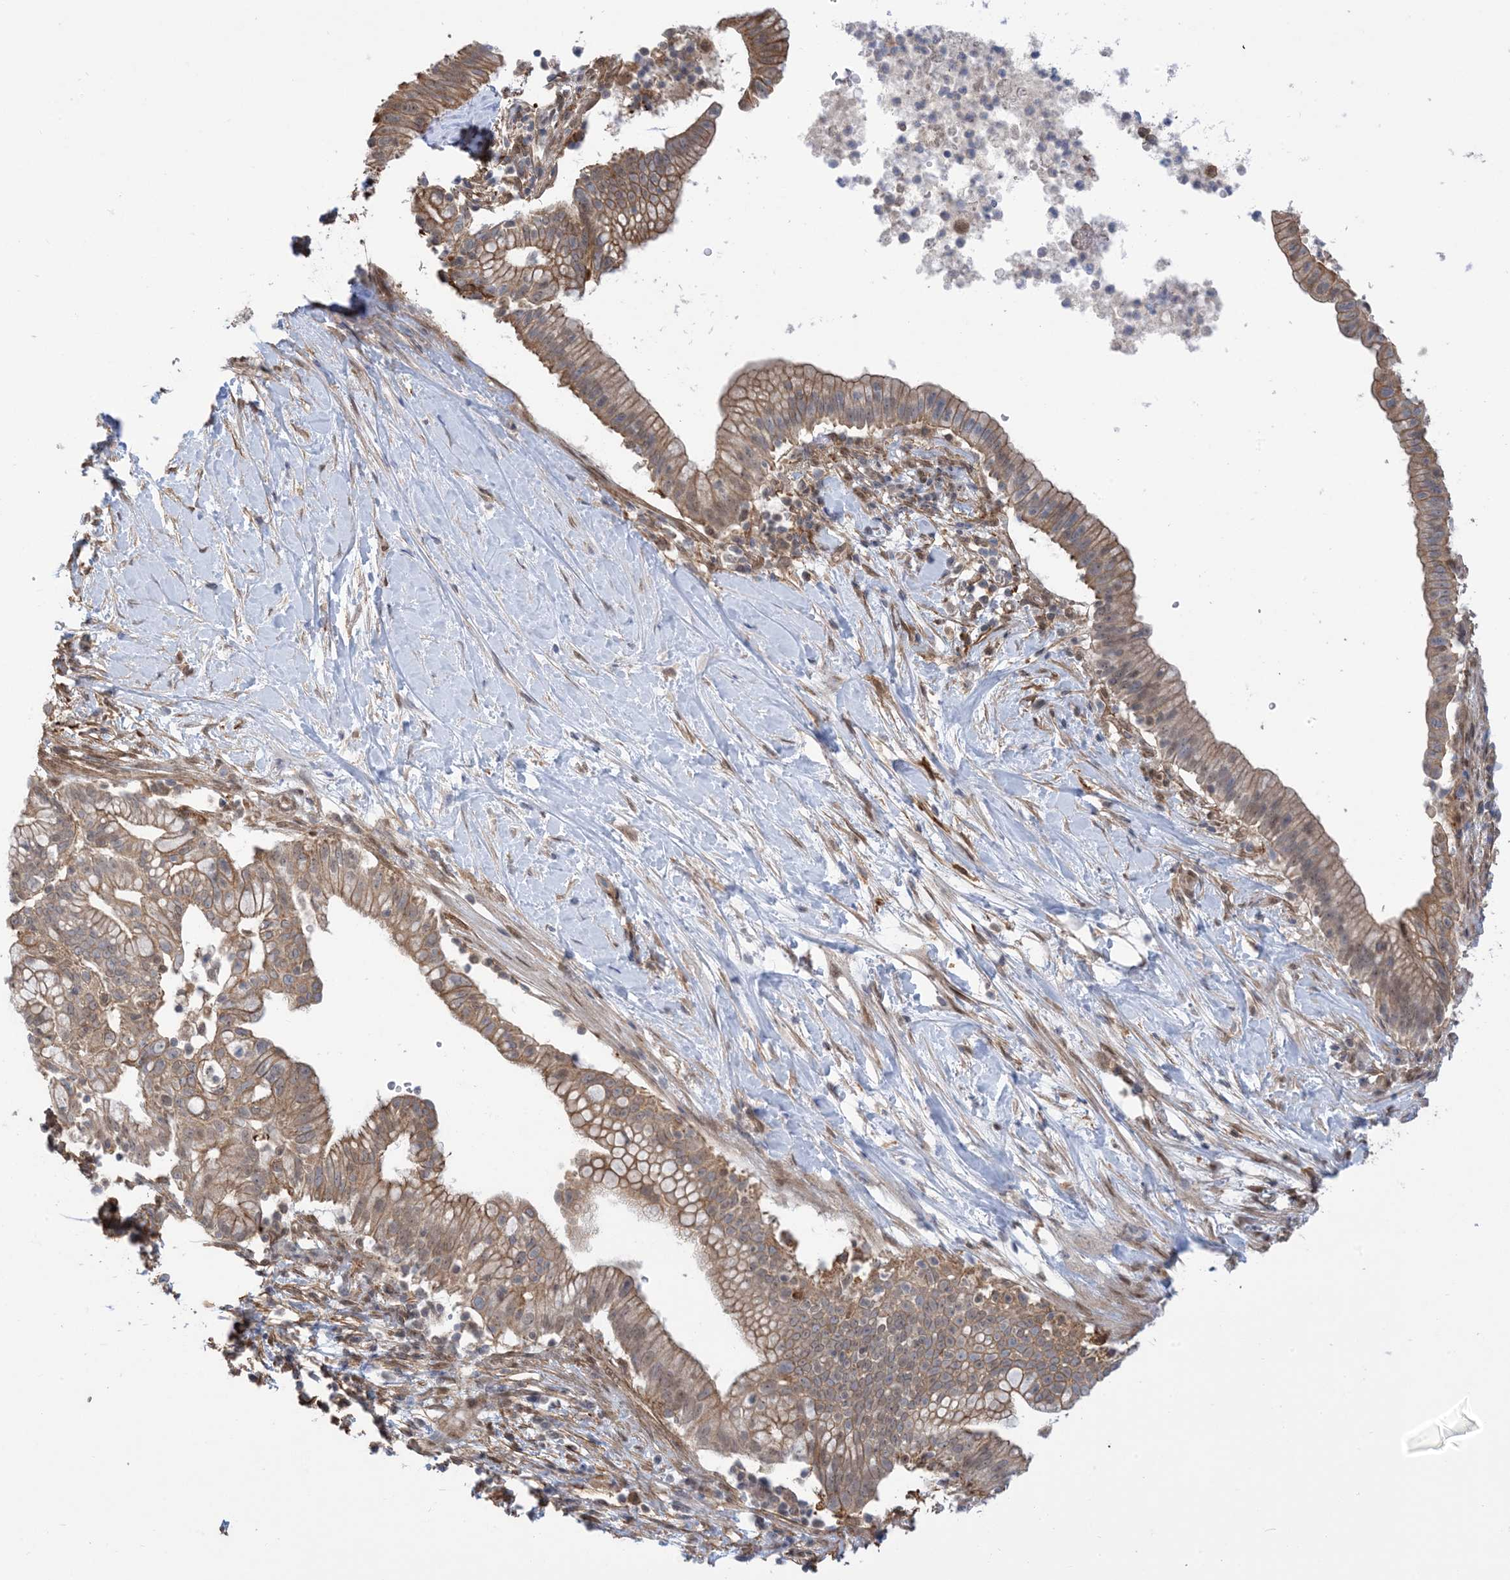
{"staining": {"intensity": "moderate", "quantity": ">75%", "location": "cytoplasmic/membranous"}, "tissue": "pancreatic cancer", "cell_type": "Tumor cells", "image_type": "cancer", "snomed": [{"axis": "morphology", "description": "Adenocarcinoma, NOS"}, {"axis": "topography", "description": "Pancreas"}], "caption": "Pancreatic cancer stained for a protein (brown) exhibits moderate cytoplasmic/membranous positive staining in approximately >75% of tumor cells.", "gene": "ZNF8", "patient": {"sex": "male", "age": 68}}